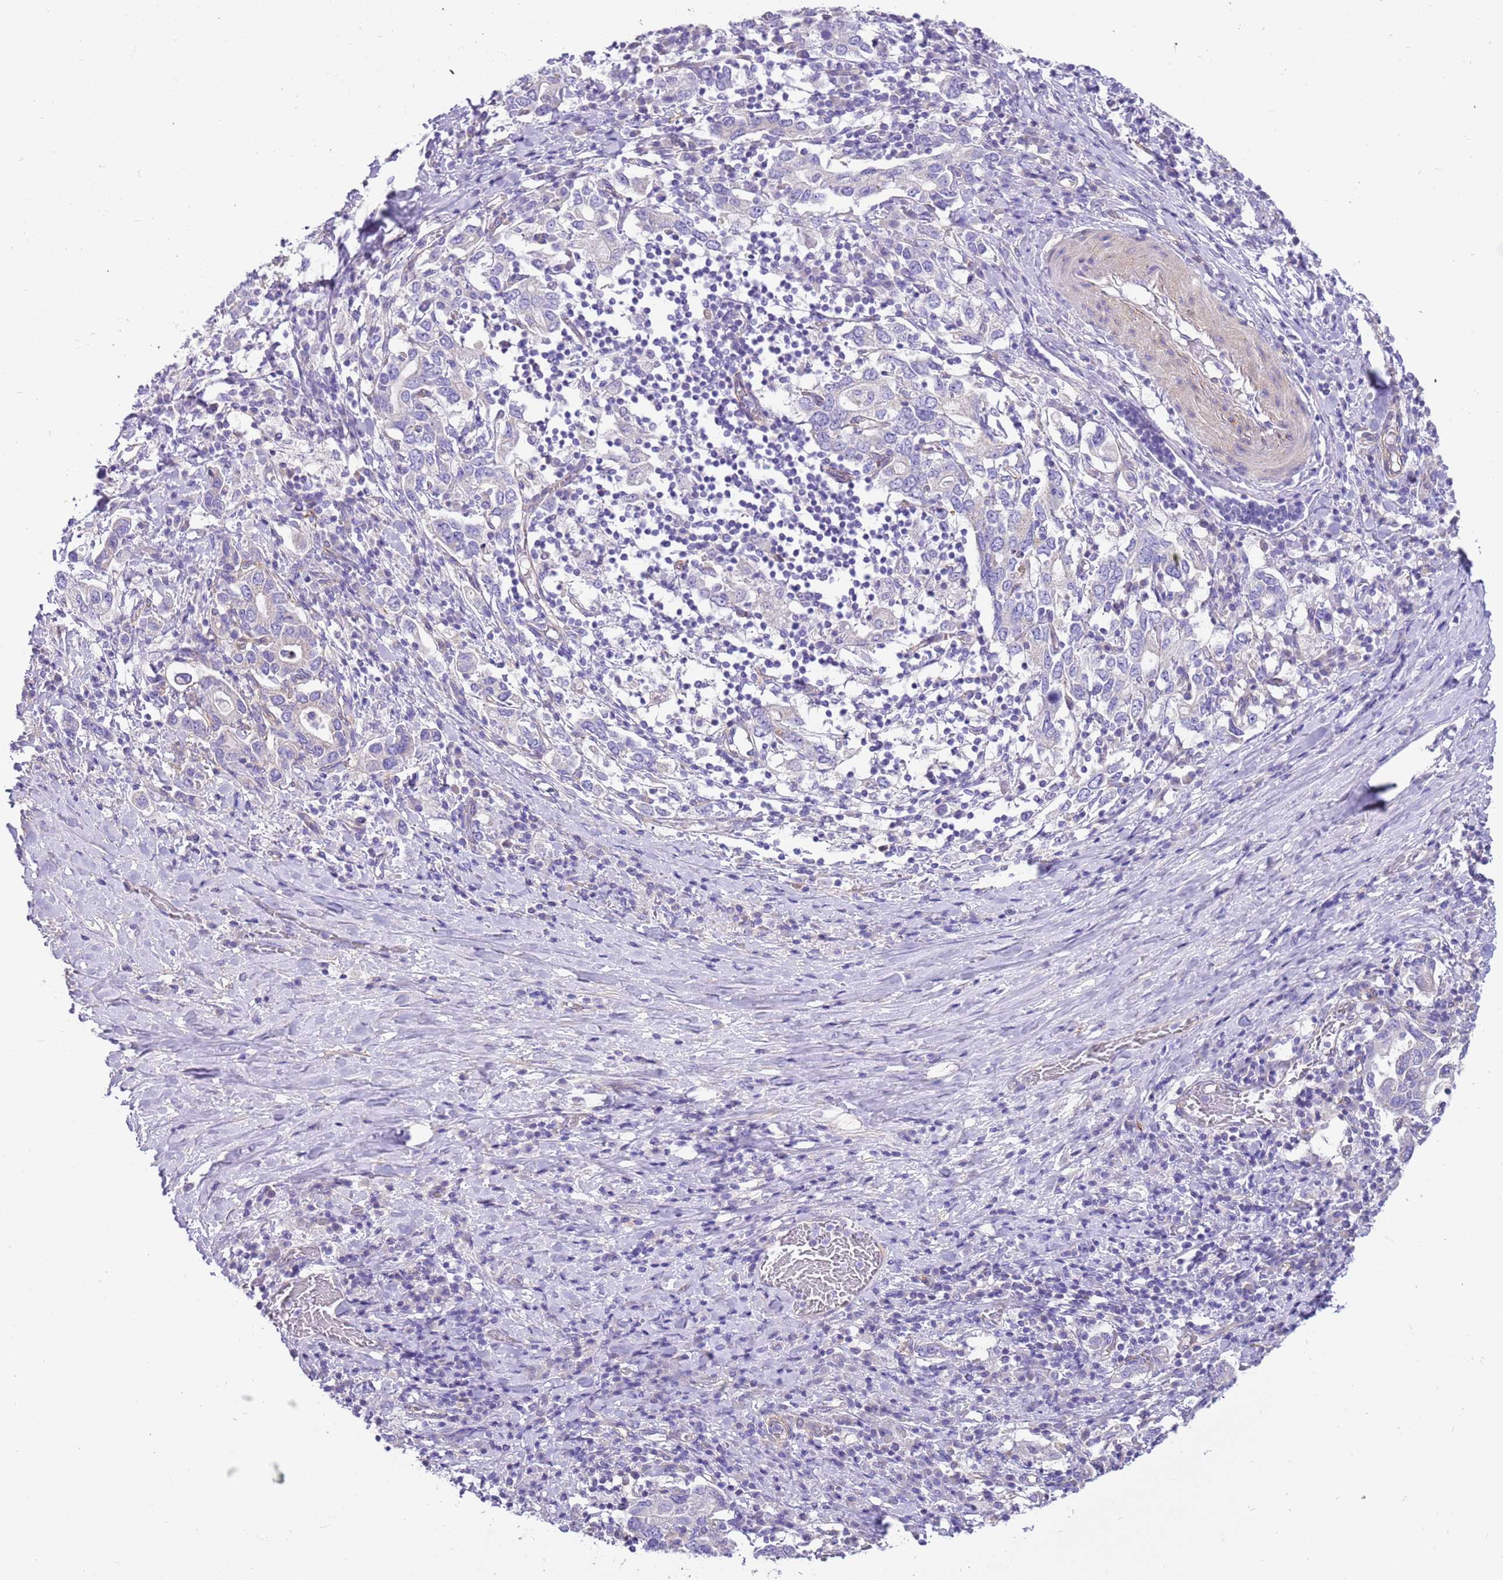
{"staining": {"intensity": "negative", "quantity": "none", "location": "none"}, "tissue": "stomach cancer", "cell_type": "Tumor cells", "image_type": "cancer", "snomed": [{"axis": "morphology", "description": "Adenocarcinoma, NOS"}, {"axis": "topography", "description": "Stomach, upper"}, {"axis": "topography", "description": "Stomach"}], "caption": "Stomach adenocarcinoma was stained to show a protein in brown. There is no significant staining in tumor cells.", "gene": "SERINC3", "patient": {"sex": "male", "age": 62}}